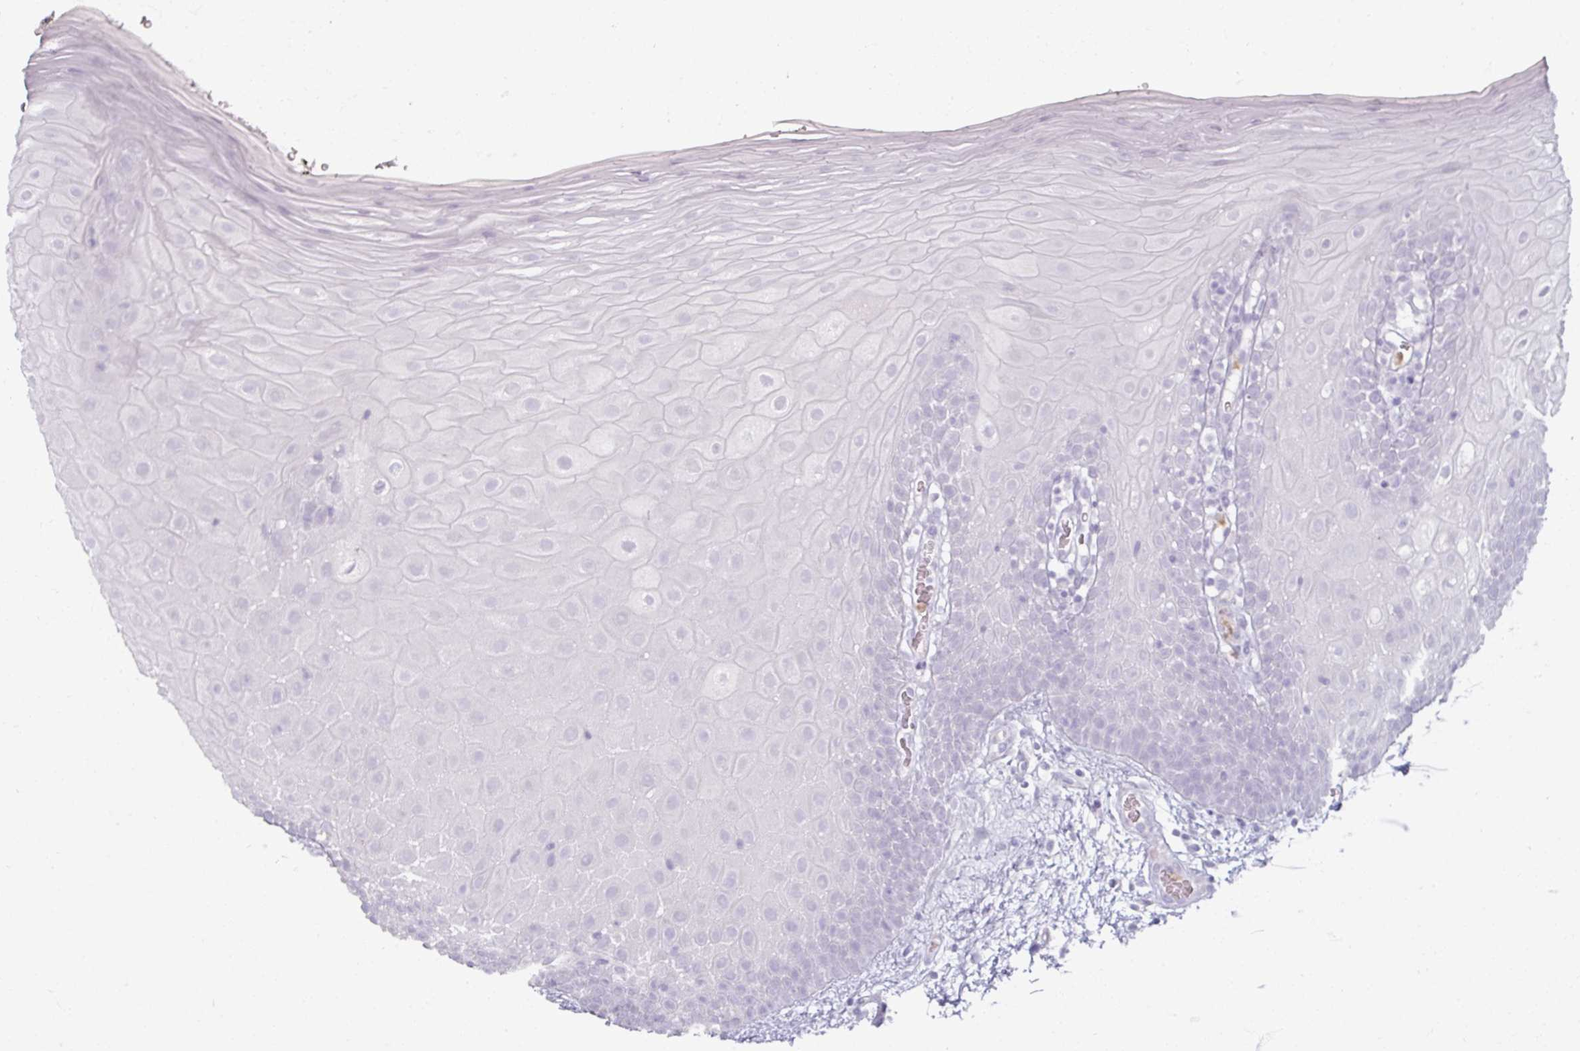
{"staining": {"intensity": "negative", "quantity": "none", "location": "none"}, "tissue": "oral mucosa", "cell_type": "Squamous epithelial cells", "image_type": "normal", "snomed": [{"axis": "morphology", "description": "Normal tissue, NOS"}, {"axis": "morphology", "description": "Squamous cell carcinoma, NOS"}, {"axis": "topography", "description": "Oral tissue"}, {"axis": "topography", "description": "Tounge, NOS"}, {"axis": "topography", "description": "Head-Neck"}], "caption": "The IHC micrograph has no significant positivity in squamous epithelial cells of oral mucosa.", "gene": "ARG1", "patient": {"sex": "male", "age": 76}}